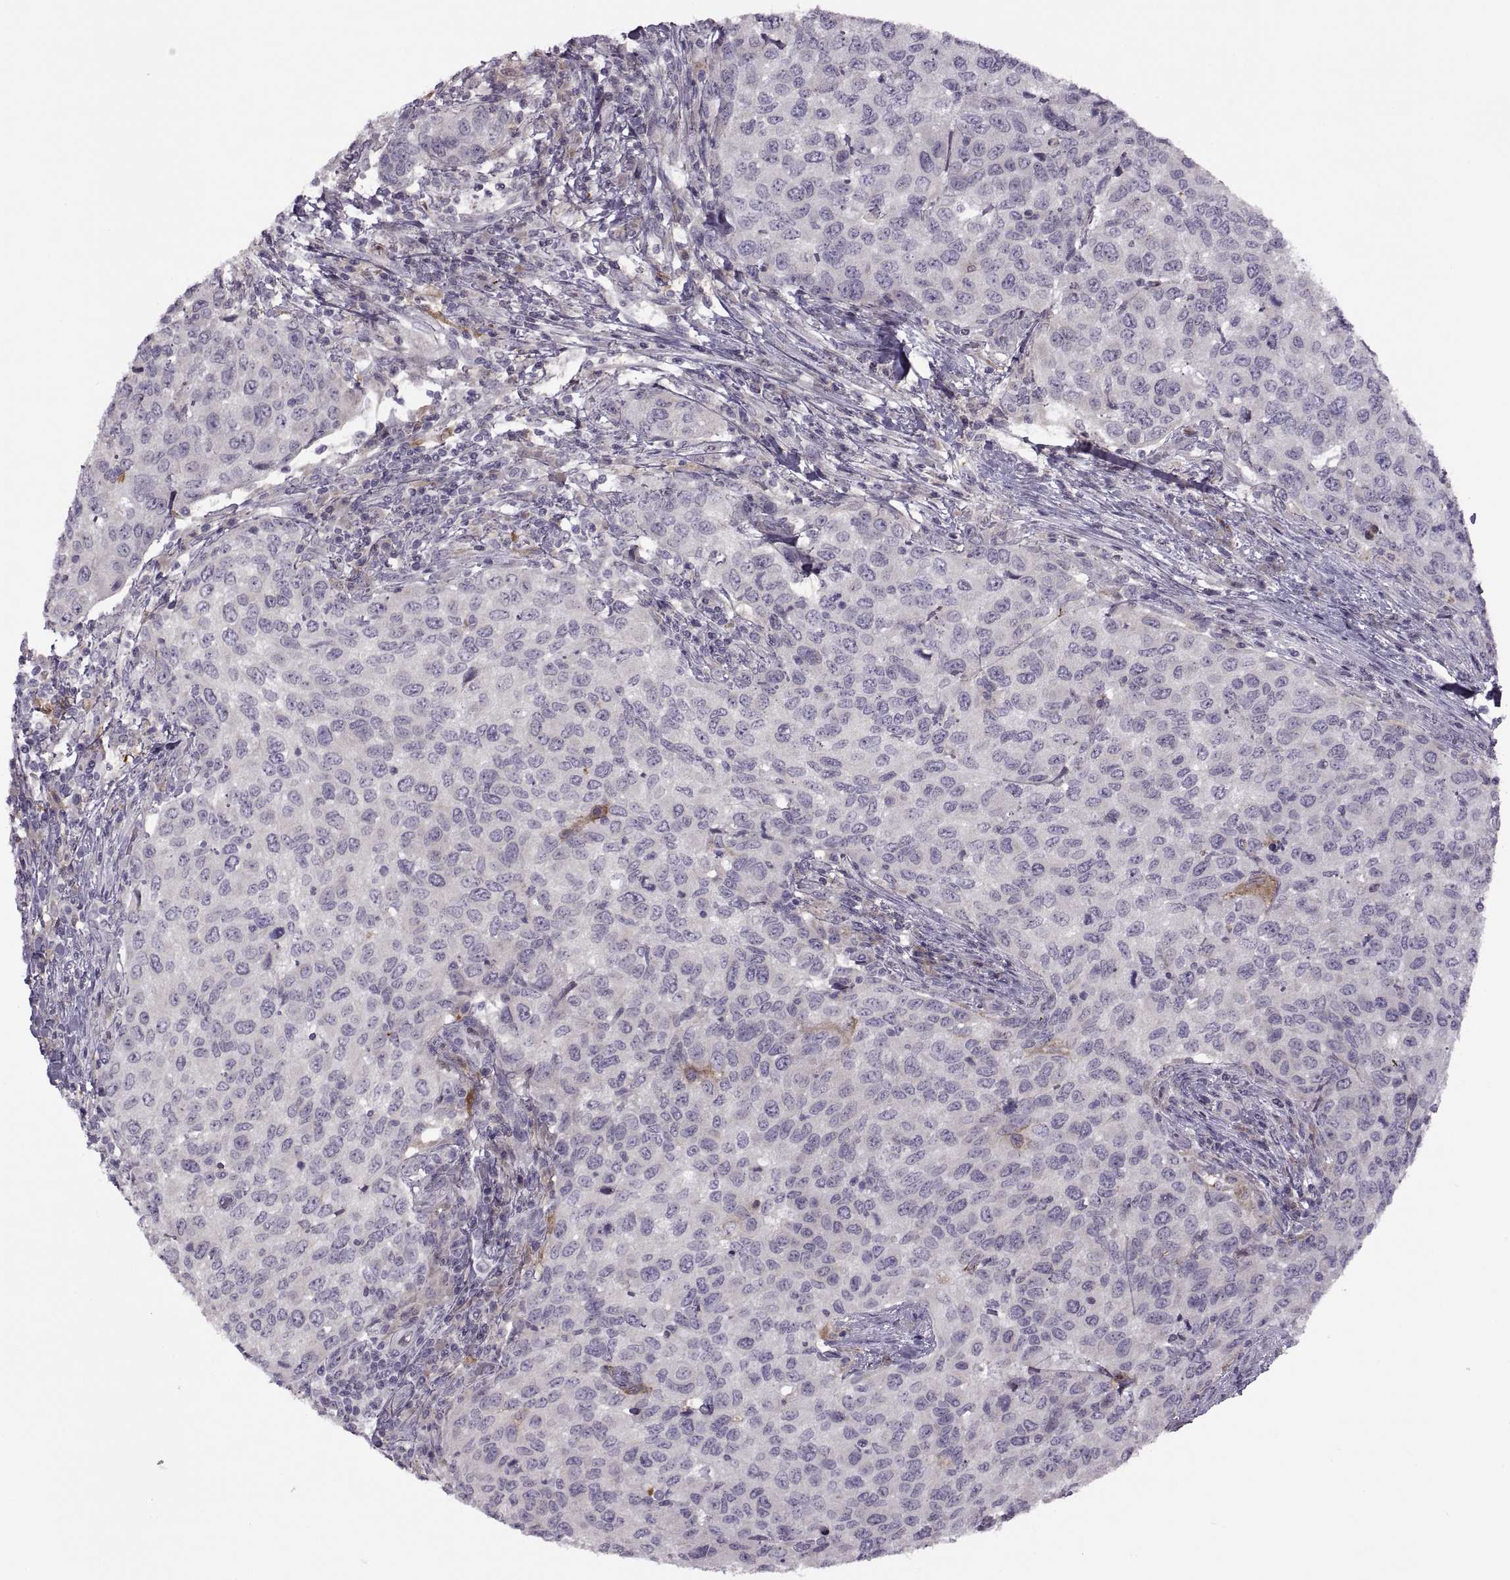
{"staining": {"intensity": "negative", "quantity": "none", "location": "none"}, "tissue": "urothelial cancer", "cell_type": "Tumor cells", "image_type": "cancer", "snomed": [{"axis": "morphology", "description": "Urothelial carcinoma, High grade"}, {"axis": "topography", "description": "Urinary bladder"}], "caption": "Image shows no protein expression in tumor cells of urothelial cancer tissue.", "gene": "H2AP", "patient": {"sex": "female", "age": 78}}